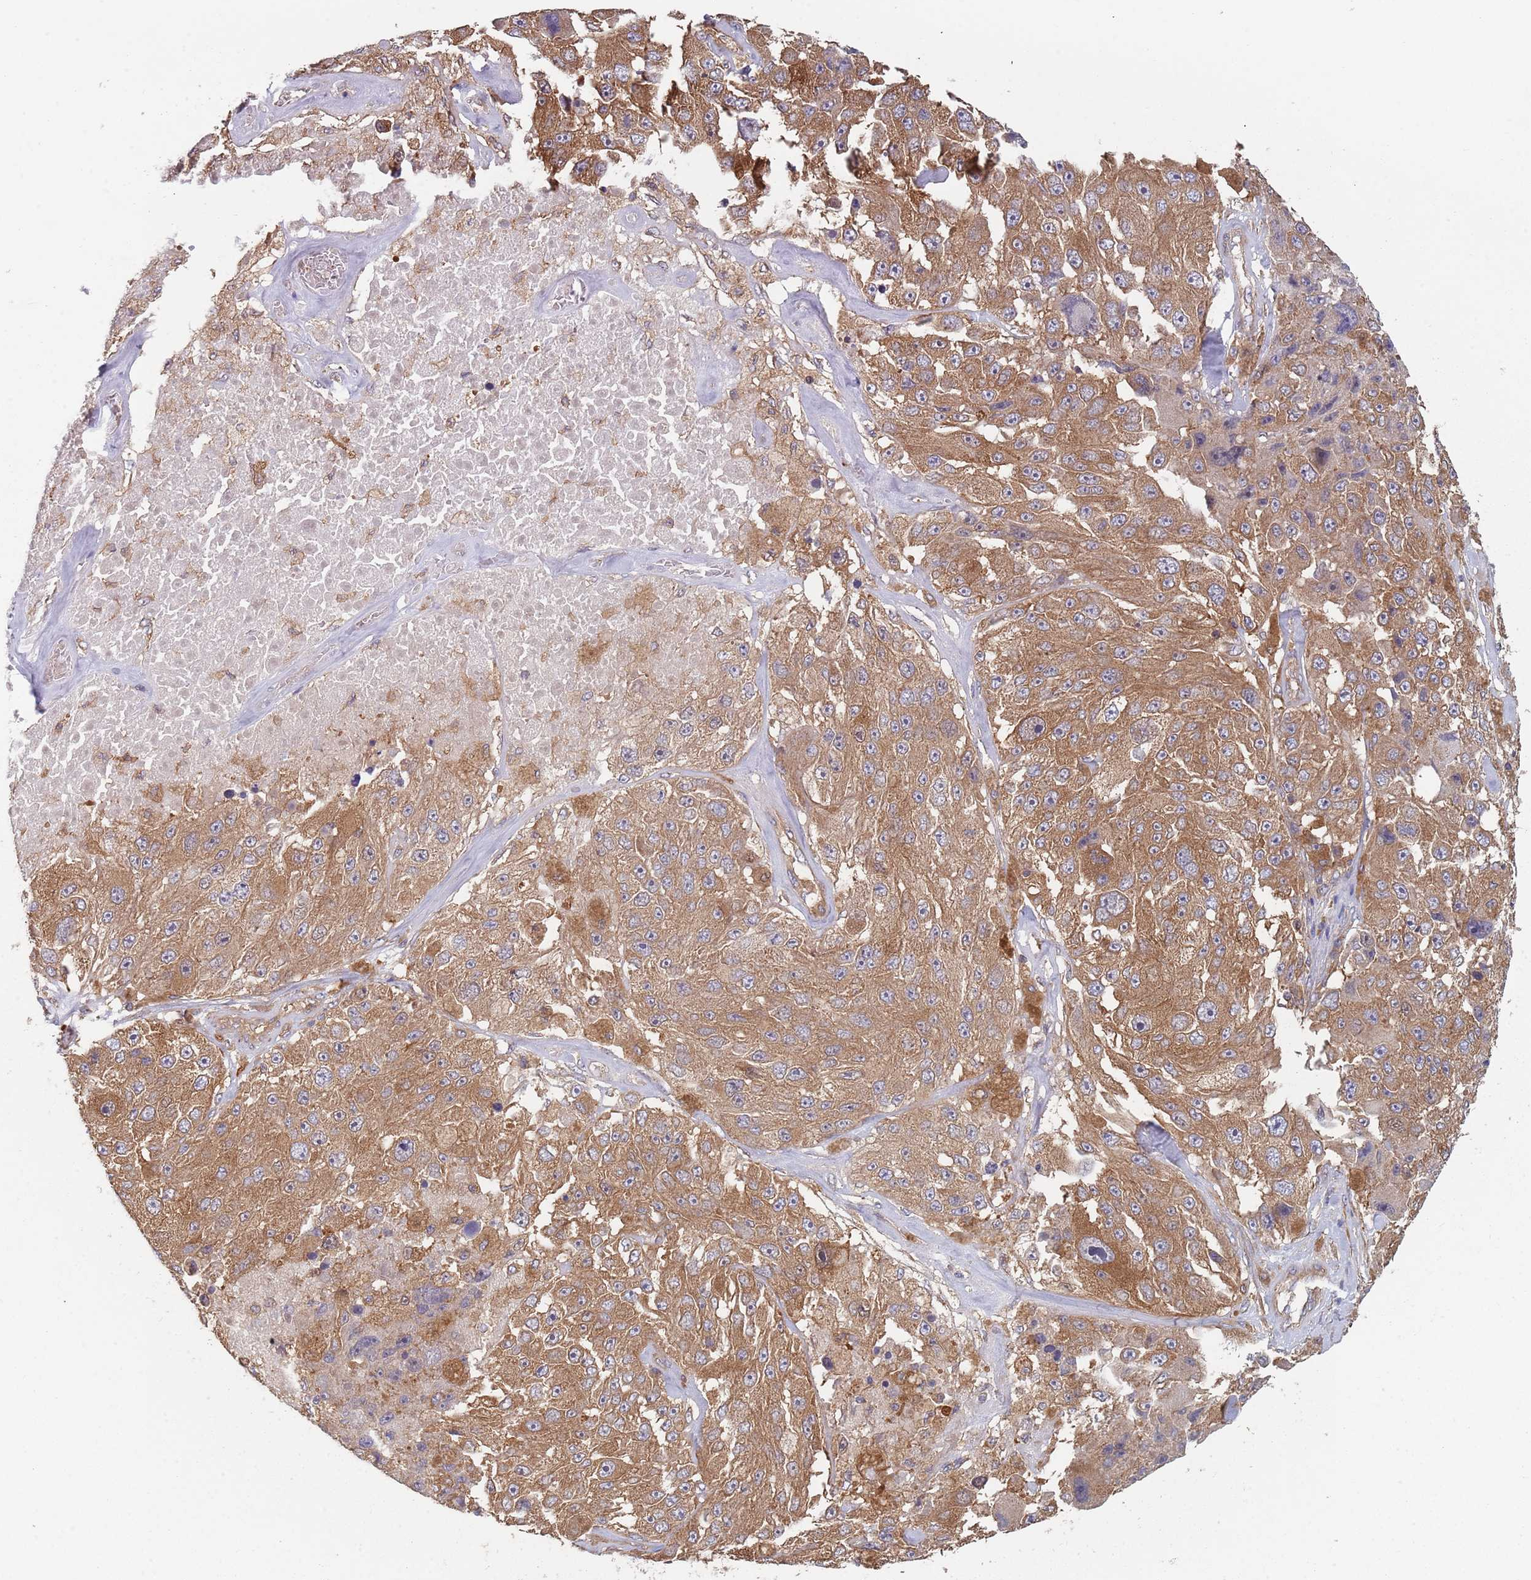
{"staining": {"intensity": "moderate", "quantity": ">75%", "location": "cytoplasmic/membranous"}, "tissue": "melanoma", "cell_type": "Tumor cells", "image_type": "cancer", "snomed": [{"axis": "morphology", "description": "Malignant melanoma, Metastatic site"}, {"axis": "topography", "description": "Lymph node"}], "caption": "The image exhibits a brown stain indicating the presence of a protein in the cytoplasmic/membranous of tumor cells in melanoma.", "gene": "GDI2", "patient": {"sex": "male", "age": 62}}